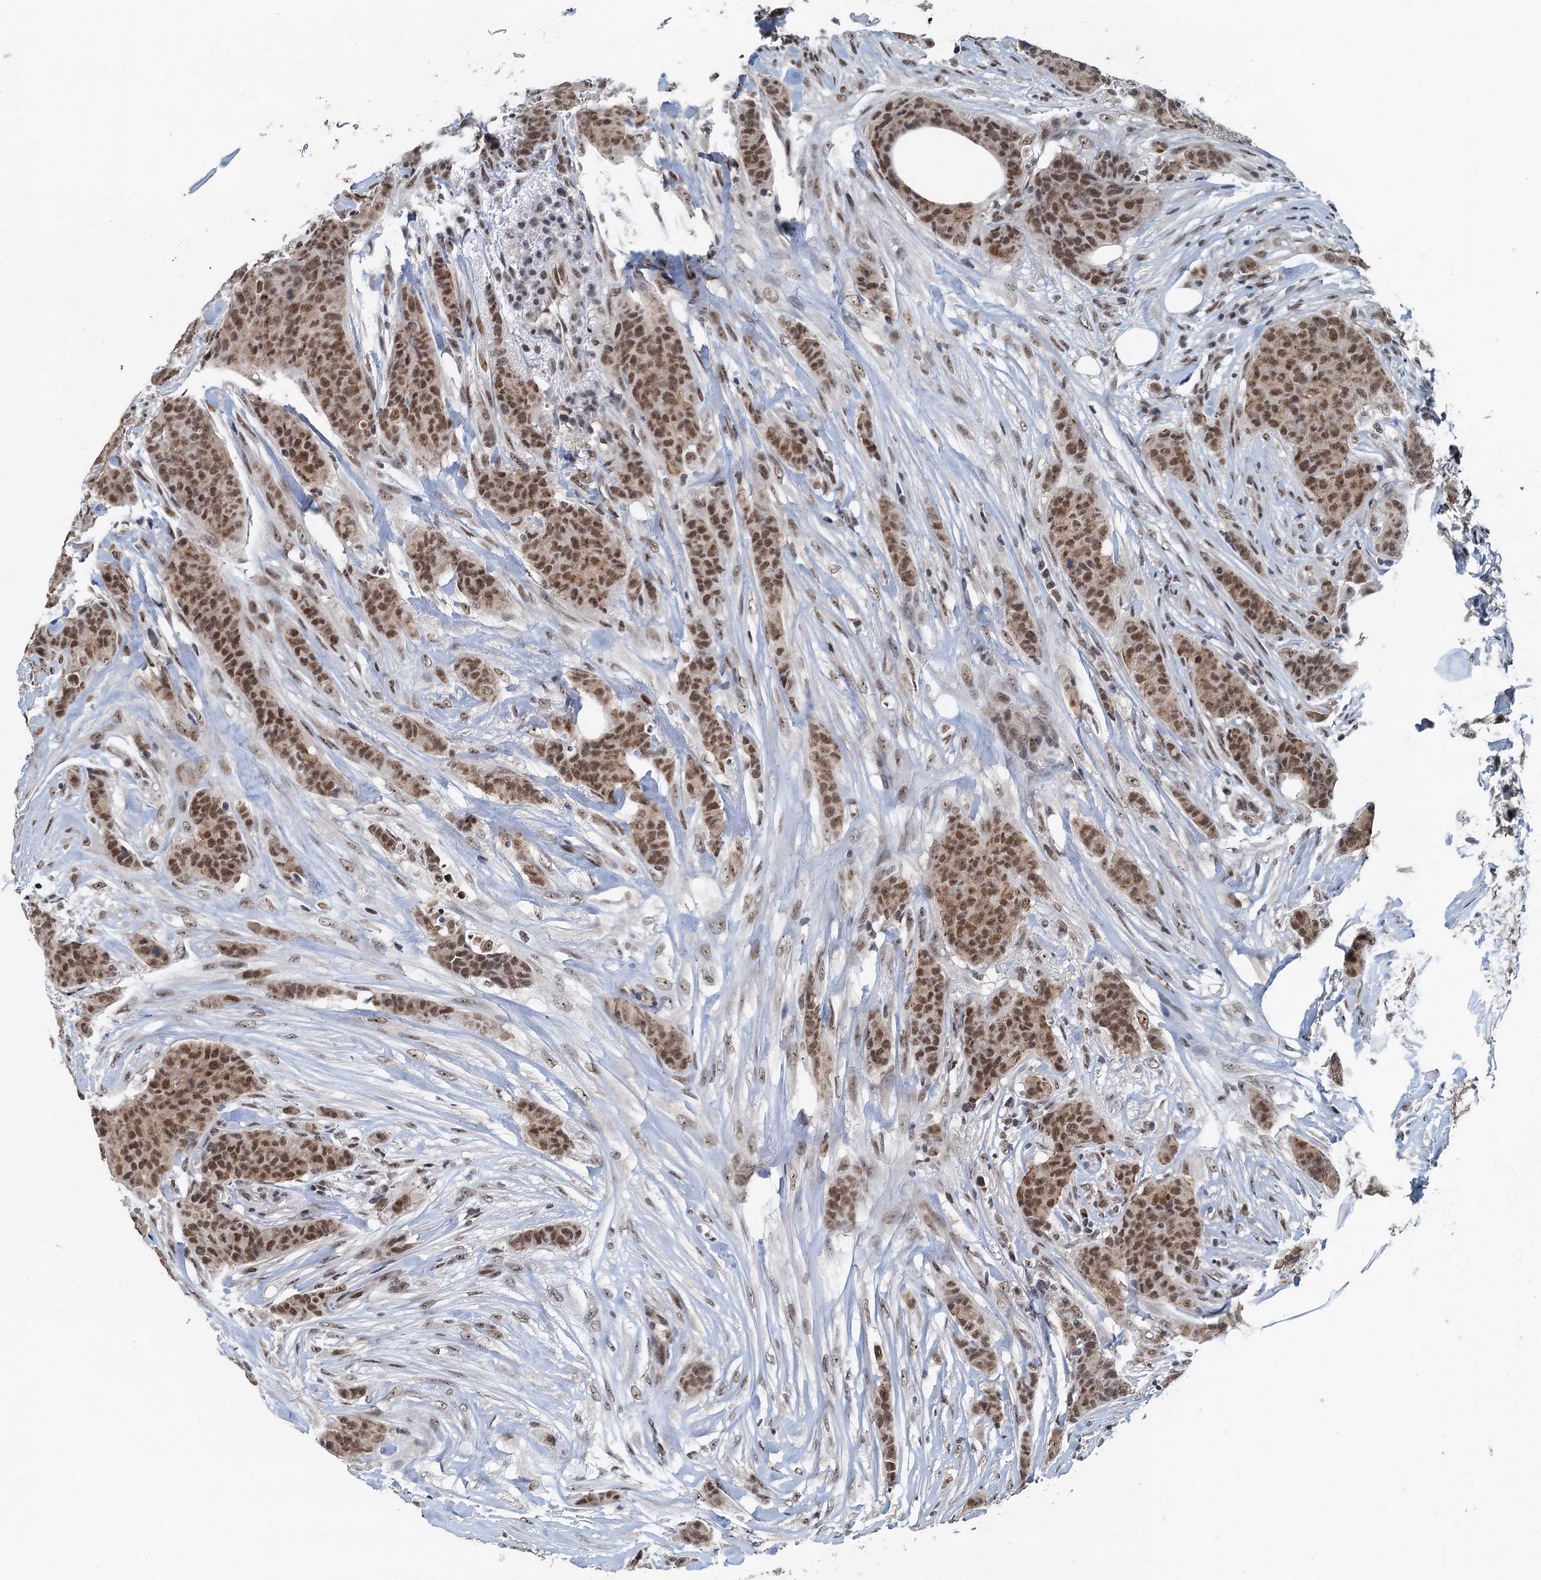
{"staining": {"intensity": "moderate", "quantity": ">75%", "location": "nuclear"}, "tissue": "breast cancer", "cell_type": "Tumor cells", "image_type": "cancer", "snomed": [{"axis": "morphology", "description": "Duct carcinoma"}, {"axis": "topography", "description": "Breast"}], "caption": "IHC histopathology image of human breast cancer (infiltrating ductal carcinoma) stained for a protein (brown), which shows medium levels of moderate nuclear positivity in approximately >75% of tumor cells.", "gene": "MTA3", "patient": {"sex": "female", "age": 40}}